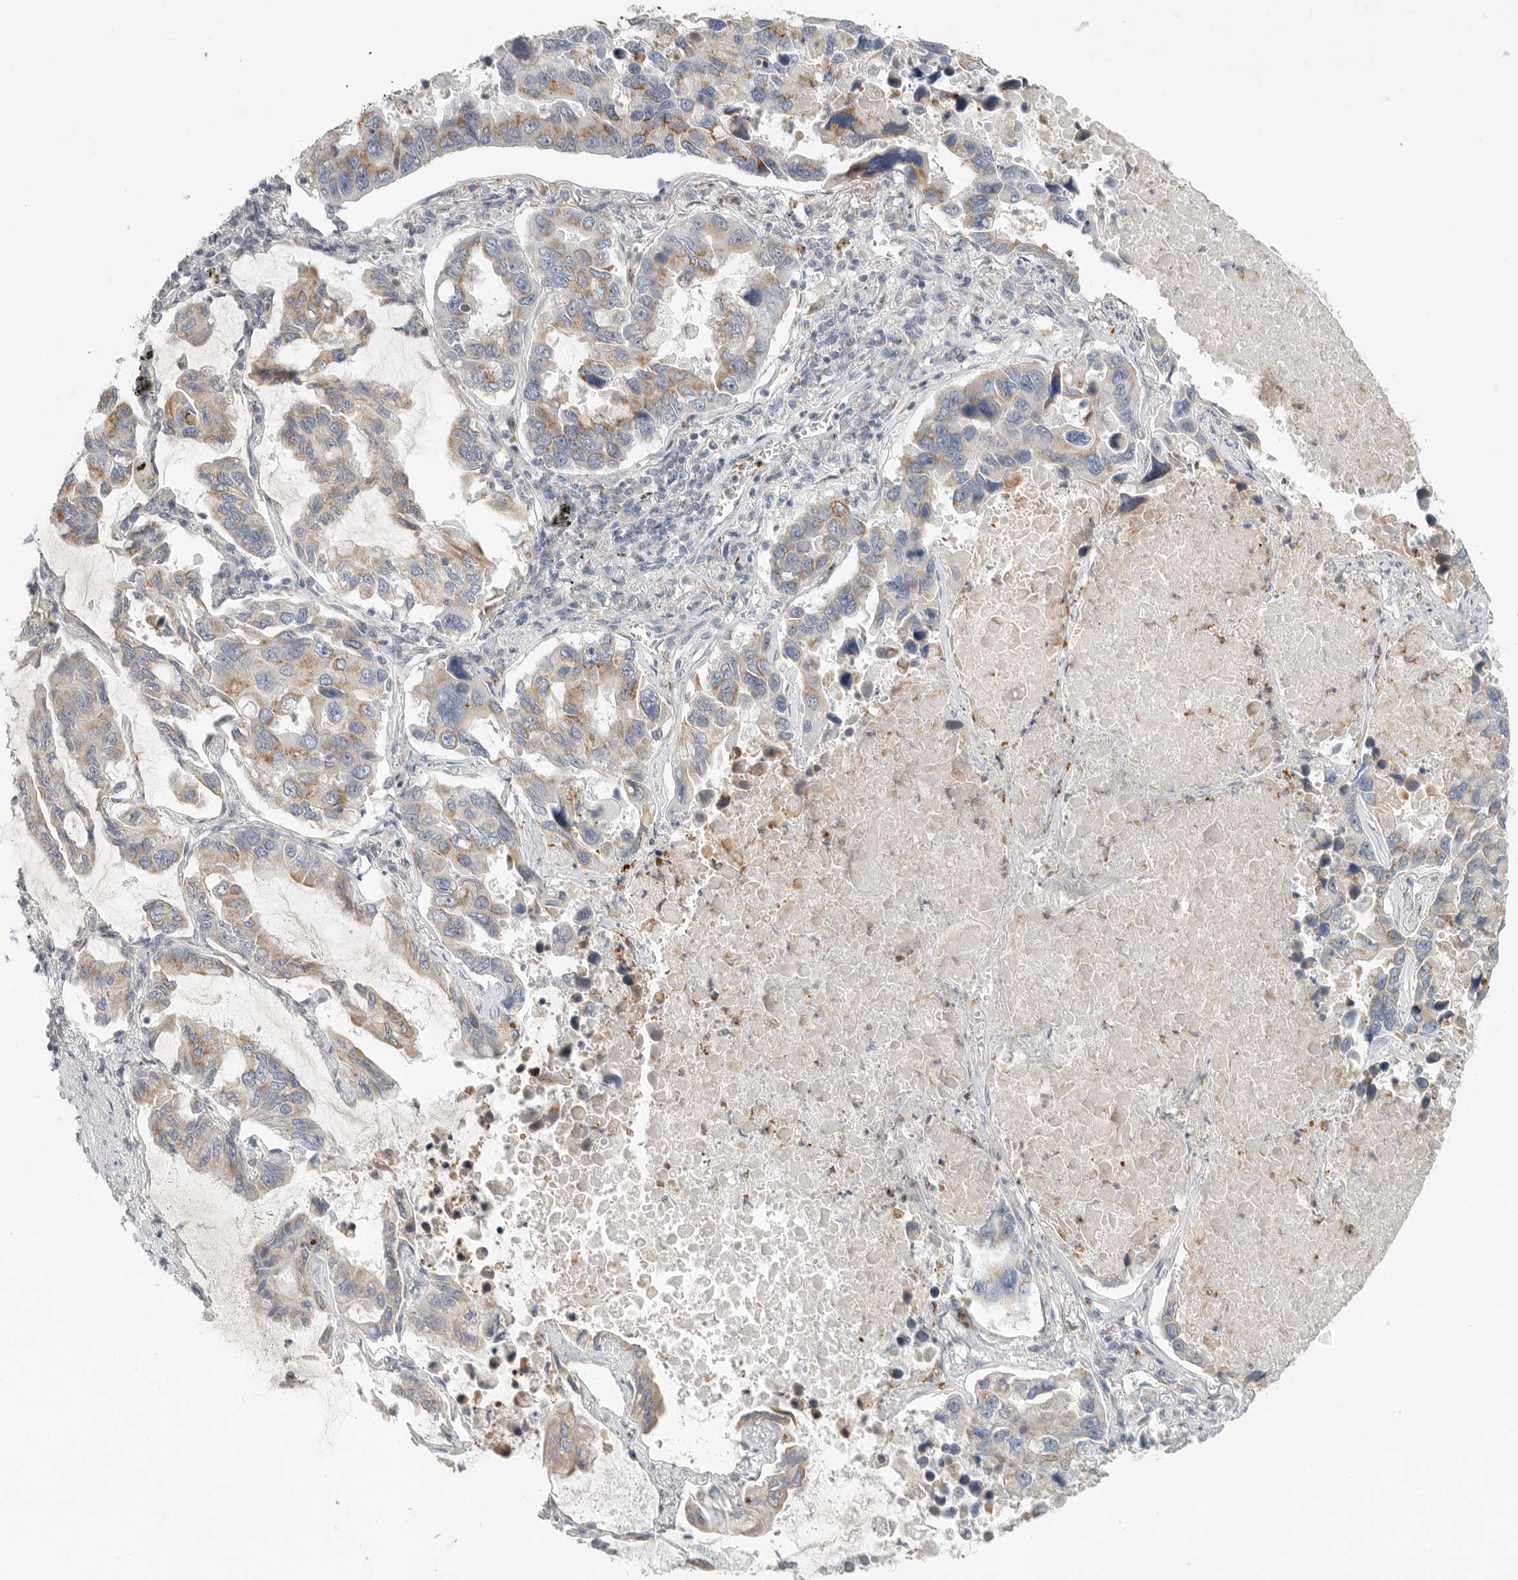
{"staining": {"intensity": "weak", "quantity": "25%-75%", "location": "cytoplasmic/membranous"}, "tissue": "lung cancer", "cell_type": "Tumor cells", "image_type": "cancer", "snomed": [{"axis": "morphology", "description": "Adenocarcinoma, NOS"}, {"axis": "topography", "description": "Lung"}], "caption": "A brown stain labels weak cytoplasmic/membranous positivity of a protein in human lung cancer tumor cells. (Stains: DAB (3,3'-diaminobenzidine) in brown, nuclei in blue, Microscopy: brightfield microscopy at high magnification).", "gene": "SLC25A26", "patient": {"sex": "male", "age": 64}}